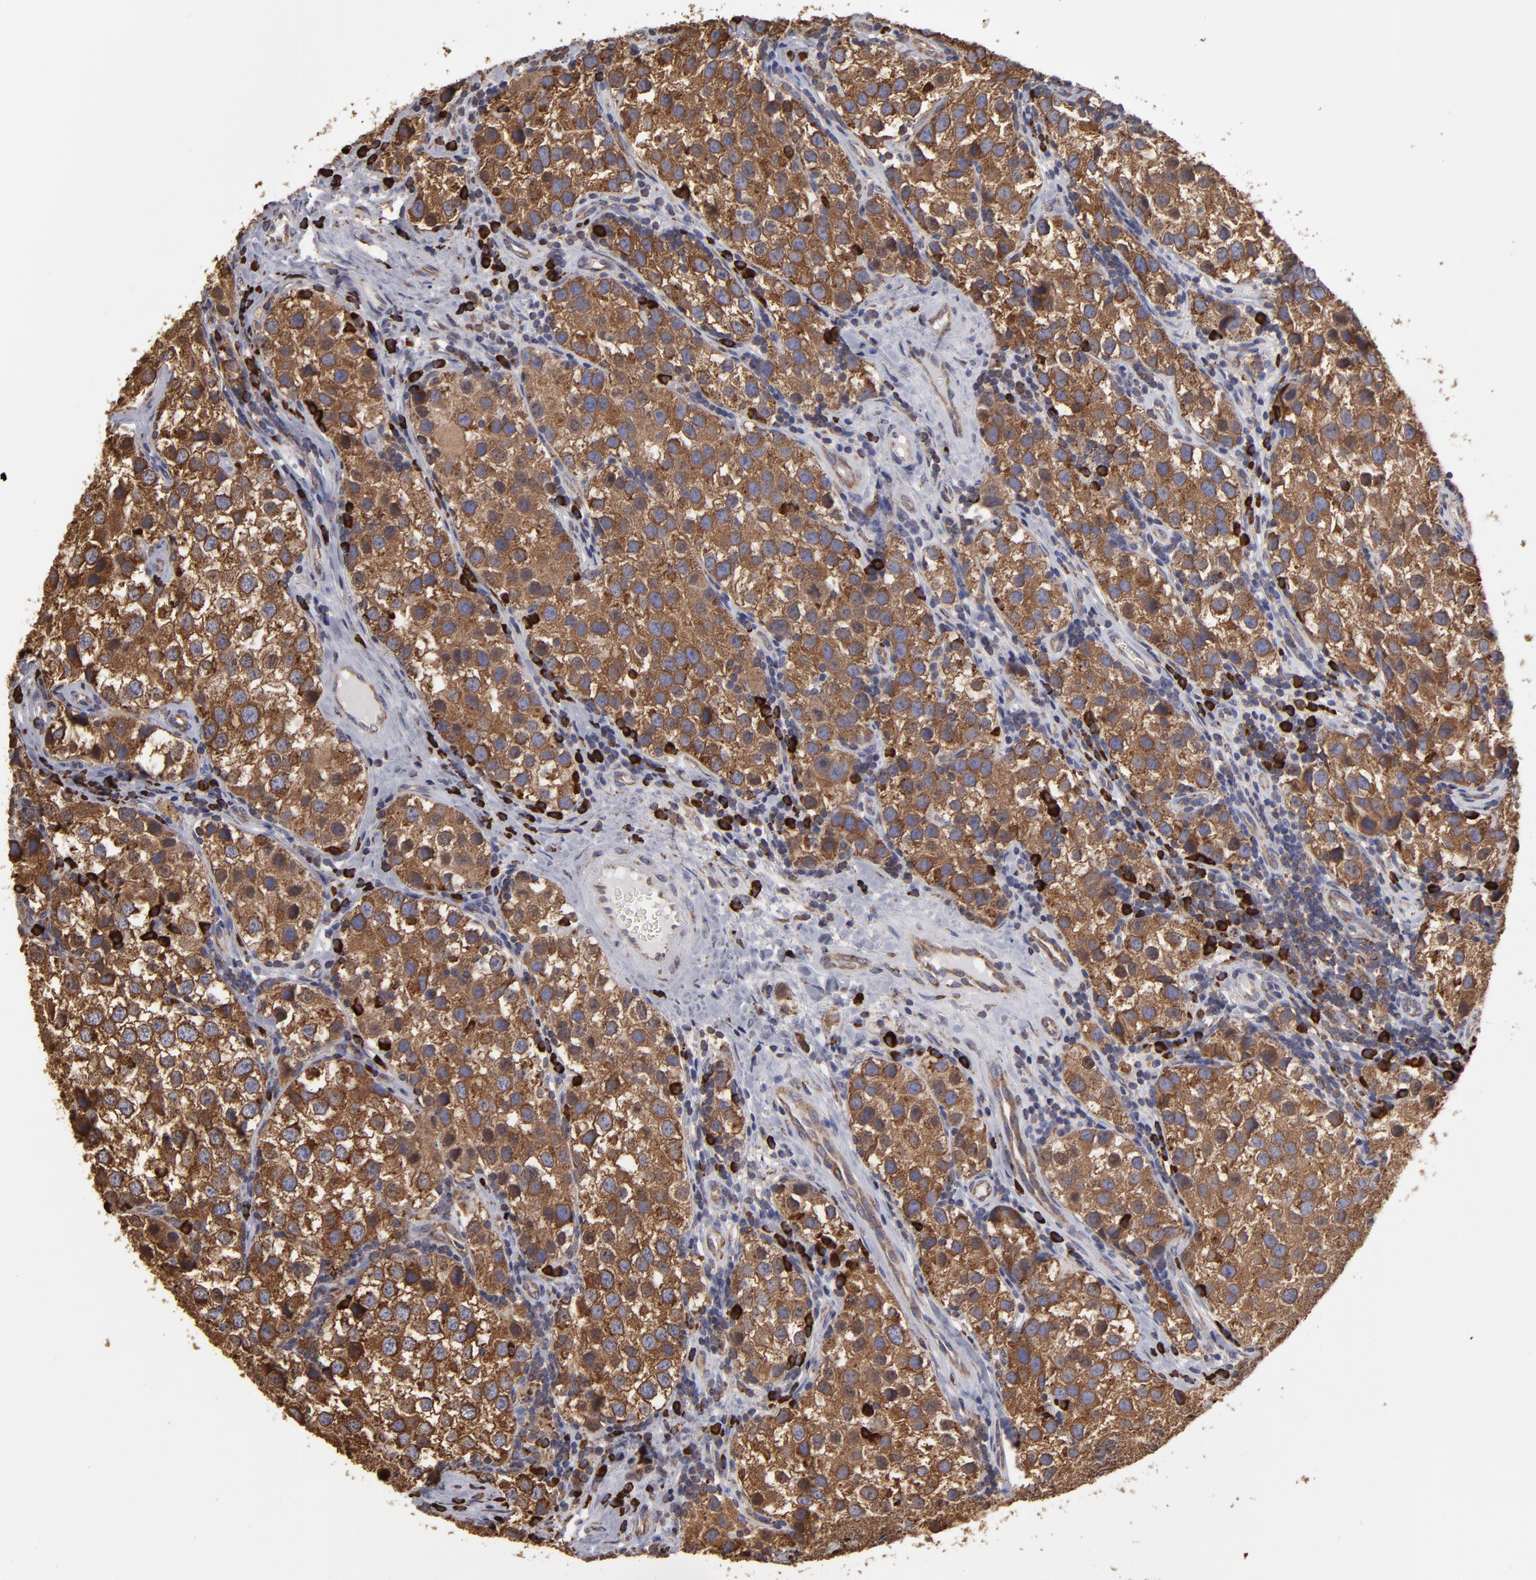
{"staining": {"intensity": "strong", "quantity": ">75%", "location": "cytoplasmic/membranous"}, "tissue": "testis cancer", "cell_type": "Tumor cells", "image_type": "cancer", "snomed": [{"axis": "morphology", "description": "Seminoma, NOS"}, {"axis": "topography", "description": "Testis"}], "caption": "This micrograph shows testis cancer (seminoma) stained with immunohistochemistry (IHC) to label a protein in brown. The cytoplasmic/membranous of tumor cells show strong positivity for the protein. Nuclei are counter-stained blue.", "gene": "SND1", "patient": {"sex": "male", "age": 39}}